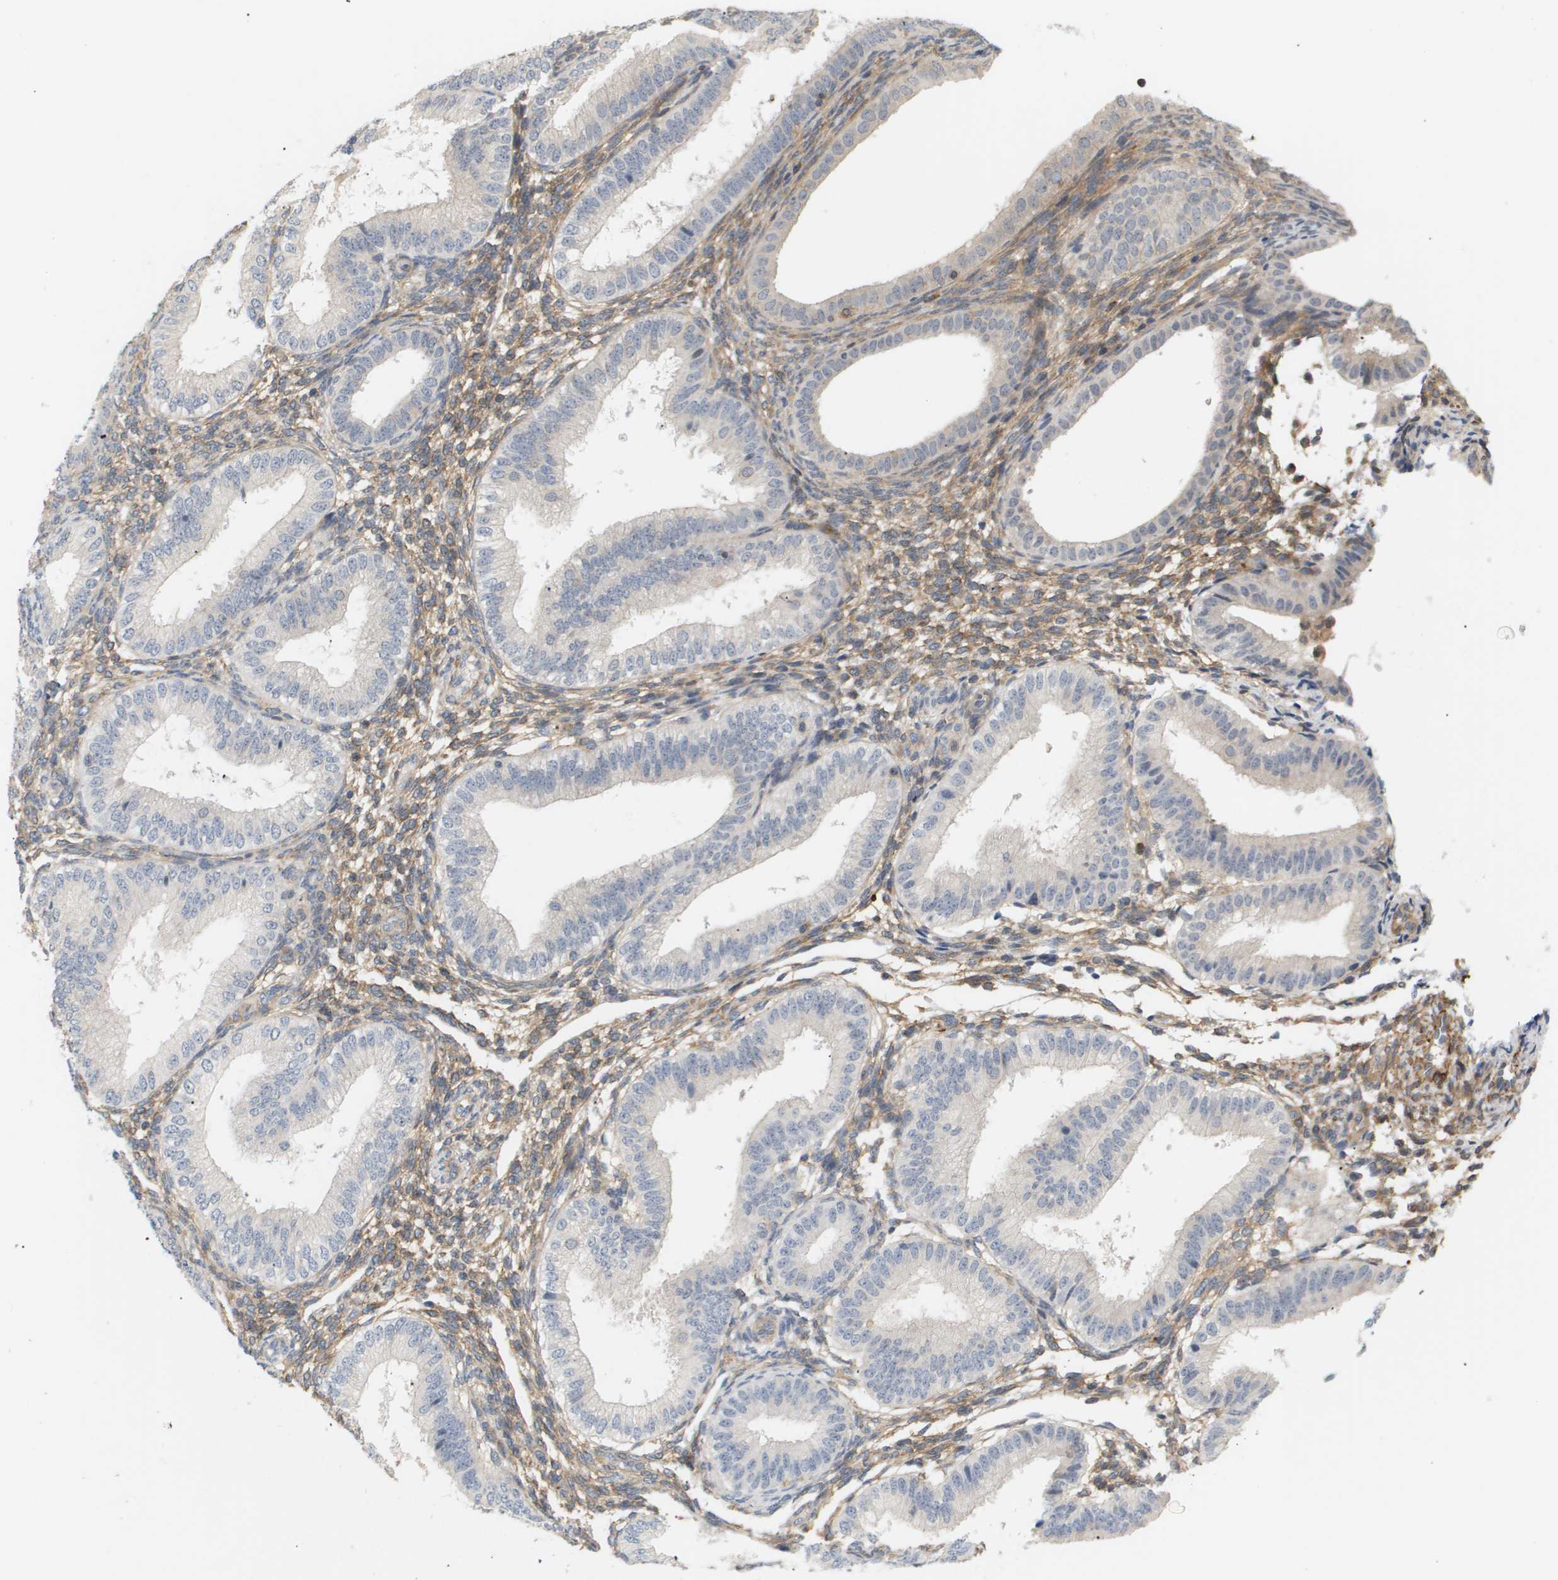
{"staining": {"intensity": "moderate", "quantity": ">75%", "location": "cytoplasmic/membranous"}, "tissue": "endometrium", "cell_type": "Cells in endometrial stroma", "image_type": "normal", "snomed": [{"axis": "morphology", "description": "Normal tissue, NOS"}, {"axis": "topography", "description": "Endometrium"}], "caption": "Protein expression analysis of normal human endometrium reveals moderate cytoplasmic/membranous positivity in approximately >75% of cells in endometrial stroma. The protein of interest is shown in brown color, while the nuclei are stained blue.", "gene": "CORO2B", "patient": {"sex": "female", "age": 39}}